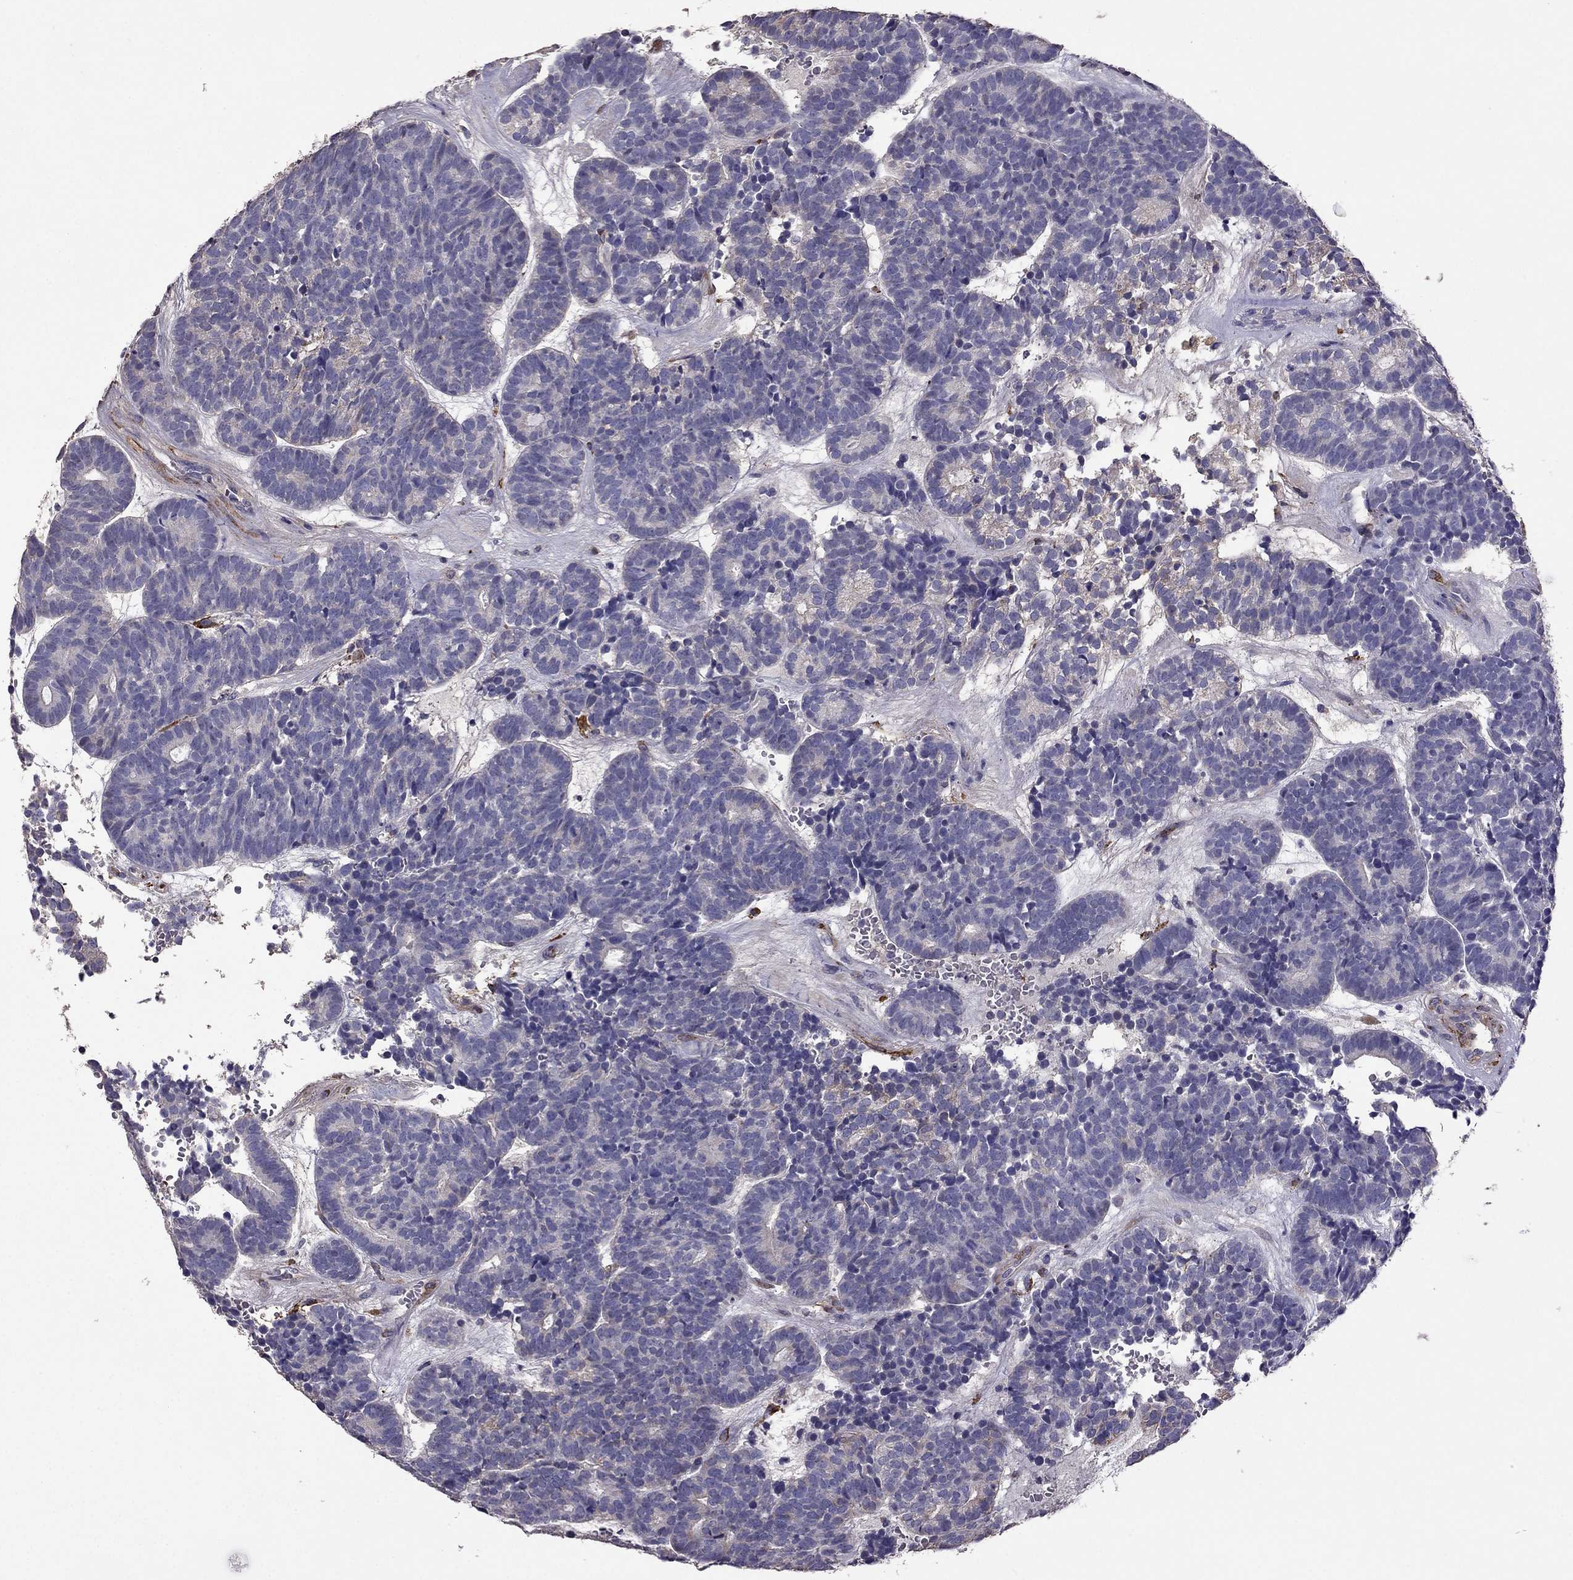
{"staining": {"intensity": "negative", "quantity": "none", "location": "none"}, "tissue": "head and neck cancer", "cell_type": "Tumor cells", "image_type": "cancer", "snomed": [{"axis": "morphology", "description": "Adenocarcinoma, NOS"}, {"axis": "topography", "description": "Head-Neck"}], "caption": "Tumor cells show no significant expression in head and neck cancer. The staining is performed using DAB brown chromogen with nuclei counter-stained in using hematoxylin.", "gene": "CDH9", "patient": {"sex": "female", "age": 81}}